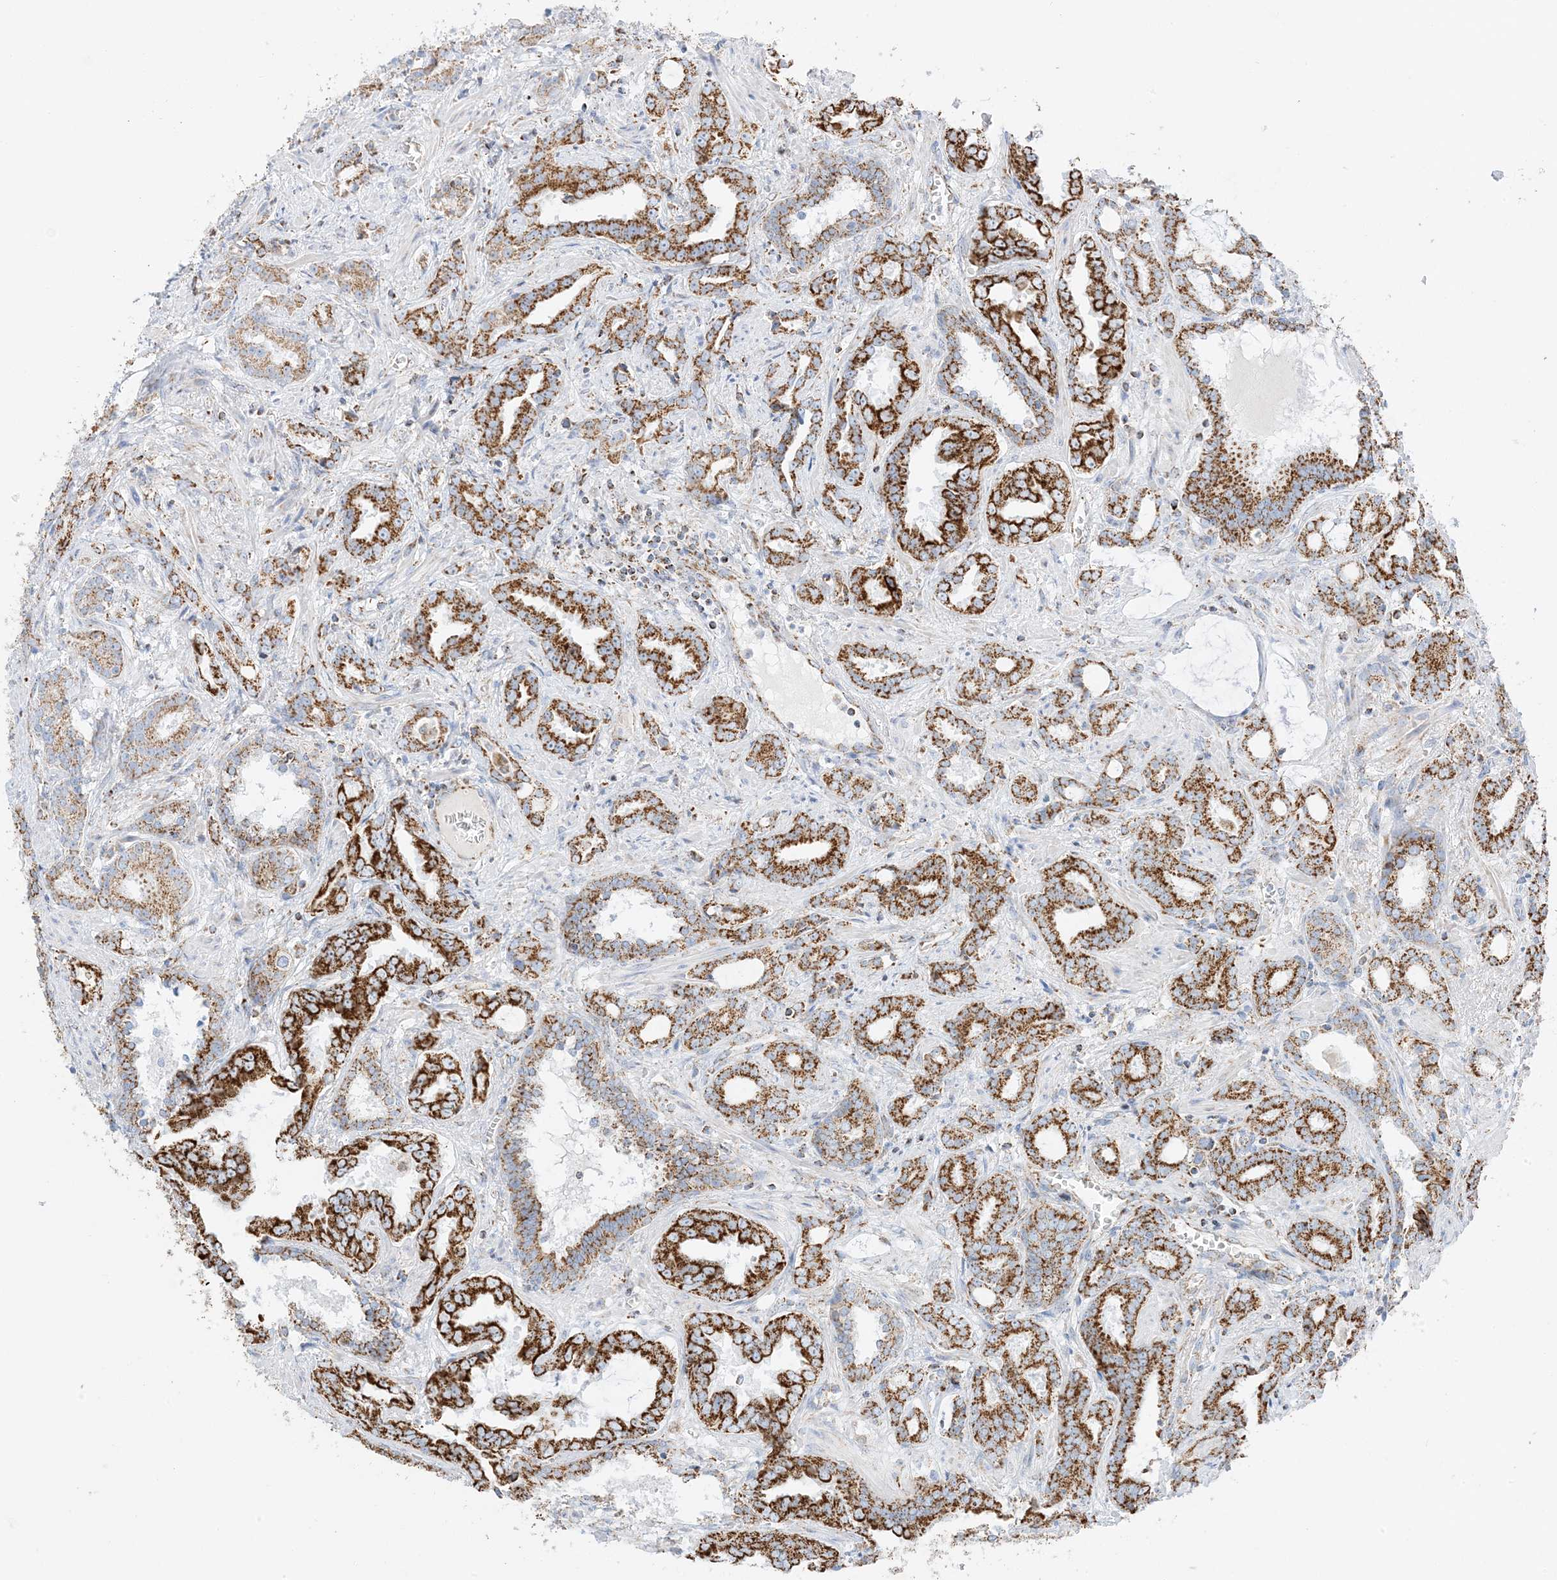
{"staining": {"intensity": "strong", "quantity": ">75%", "location": "cytoplasmic/membranous"}, "tissue": "prostate cancer", "cell_type": "Tumor cells", "image_type": "cancer", "snomed": [{"axis": "morphology", "description": "Adenocarcinoma, High grade"}, {"axis": "topography", "description": "Prostate and seminal vesicle, NOS"}], "caption": "This micrograph reveals IHC staining of prostate cancer (adenocarcinoma (high-grade)), with high strong cytoplasmic/membranous expression in about >75% of tumor cells.", "gene": "CAPN13", "patient": {"sex": "male", "age": 67}}